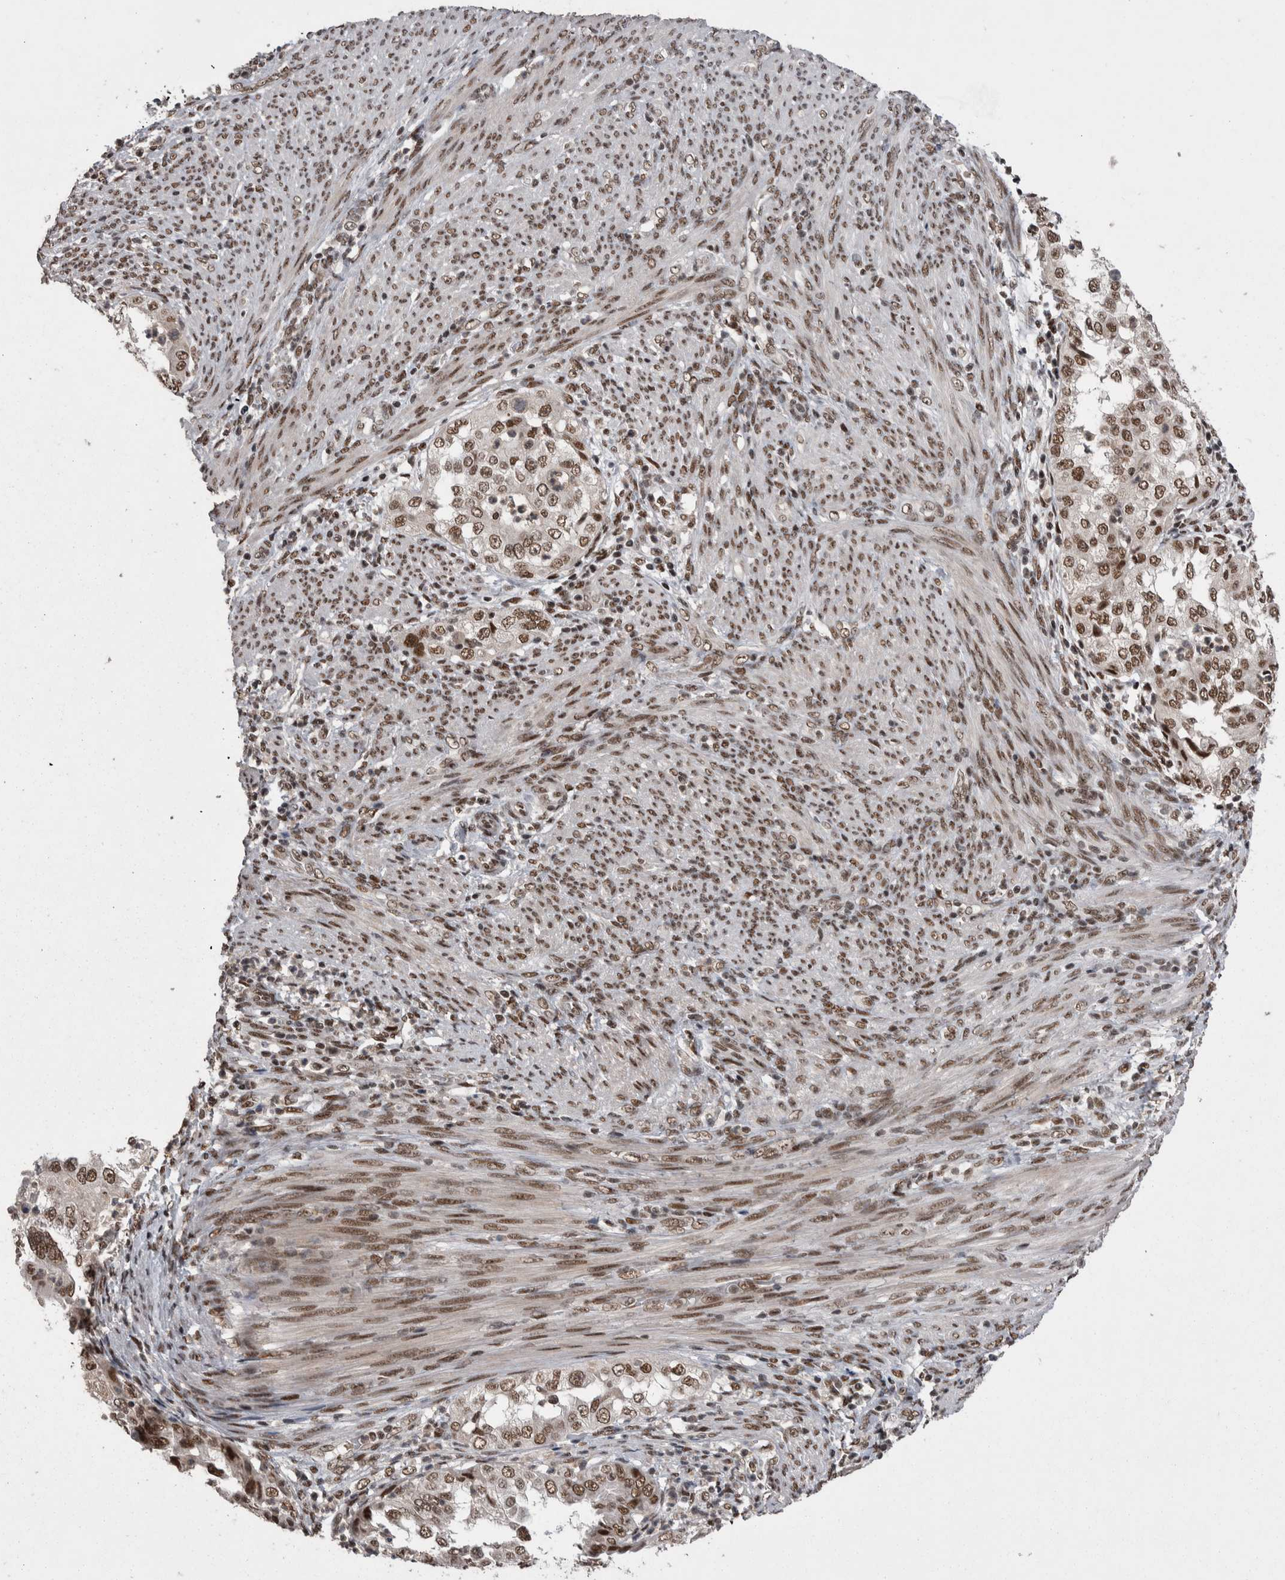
{"staining": {"intensity": "moderate", "quantity": ">75%", "location": "nuclear"}, "tissue": "endometrial cancer", "cell_type": "Tumor cells", "image_type": "cancer", "snomed": [{"axis": "morphology", "description": "Adenocarcinoma, NOS"}, {"axis": "topography", "description": "Endometrium"}], "caption": "Protein staining of adenocarcinoma (endometrial) tissue exhibits moderate nuclear positivity in approximately >75% of tumor cells.", "gene": "DMTF1", "patient": {"sex": "female", "age": 85}}